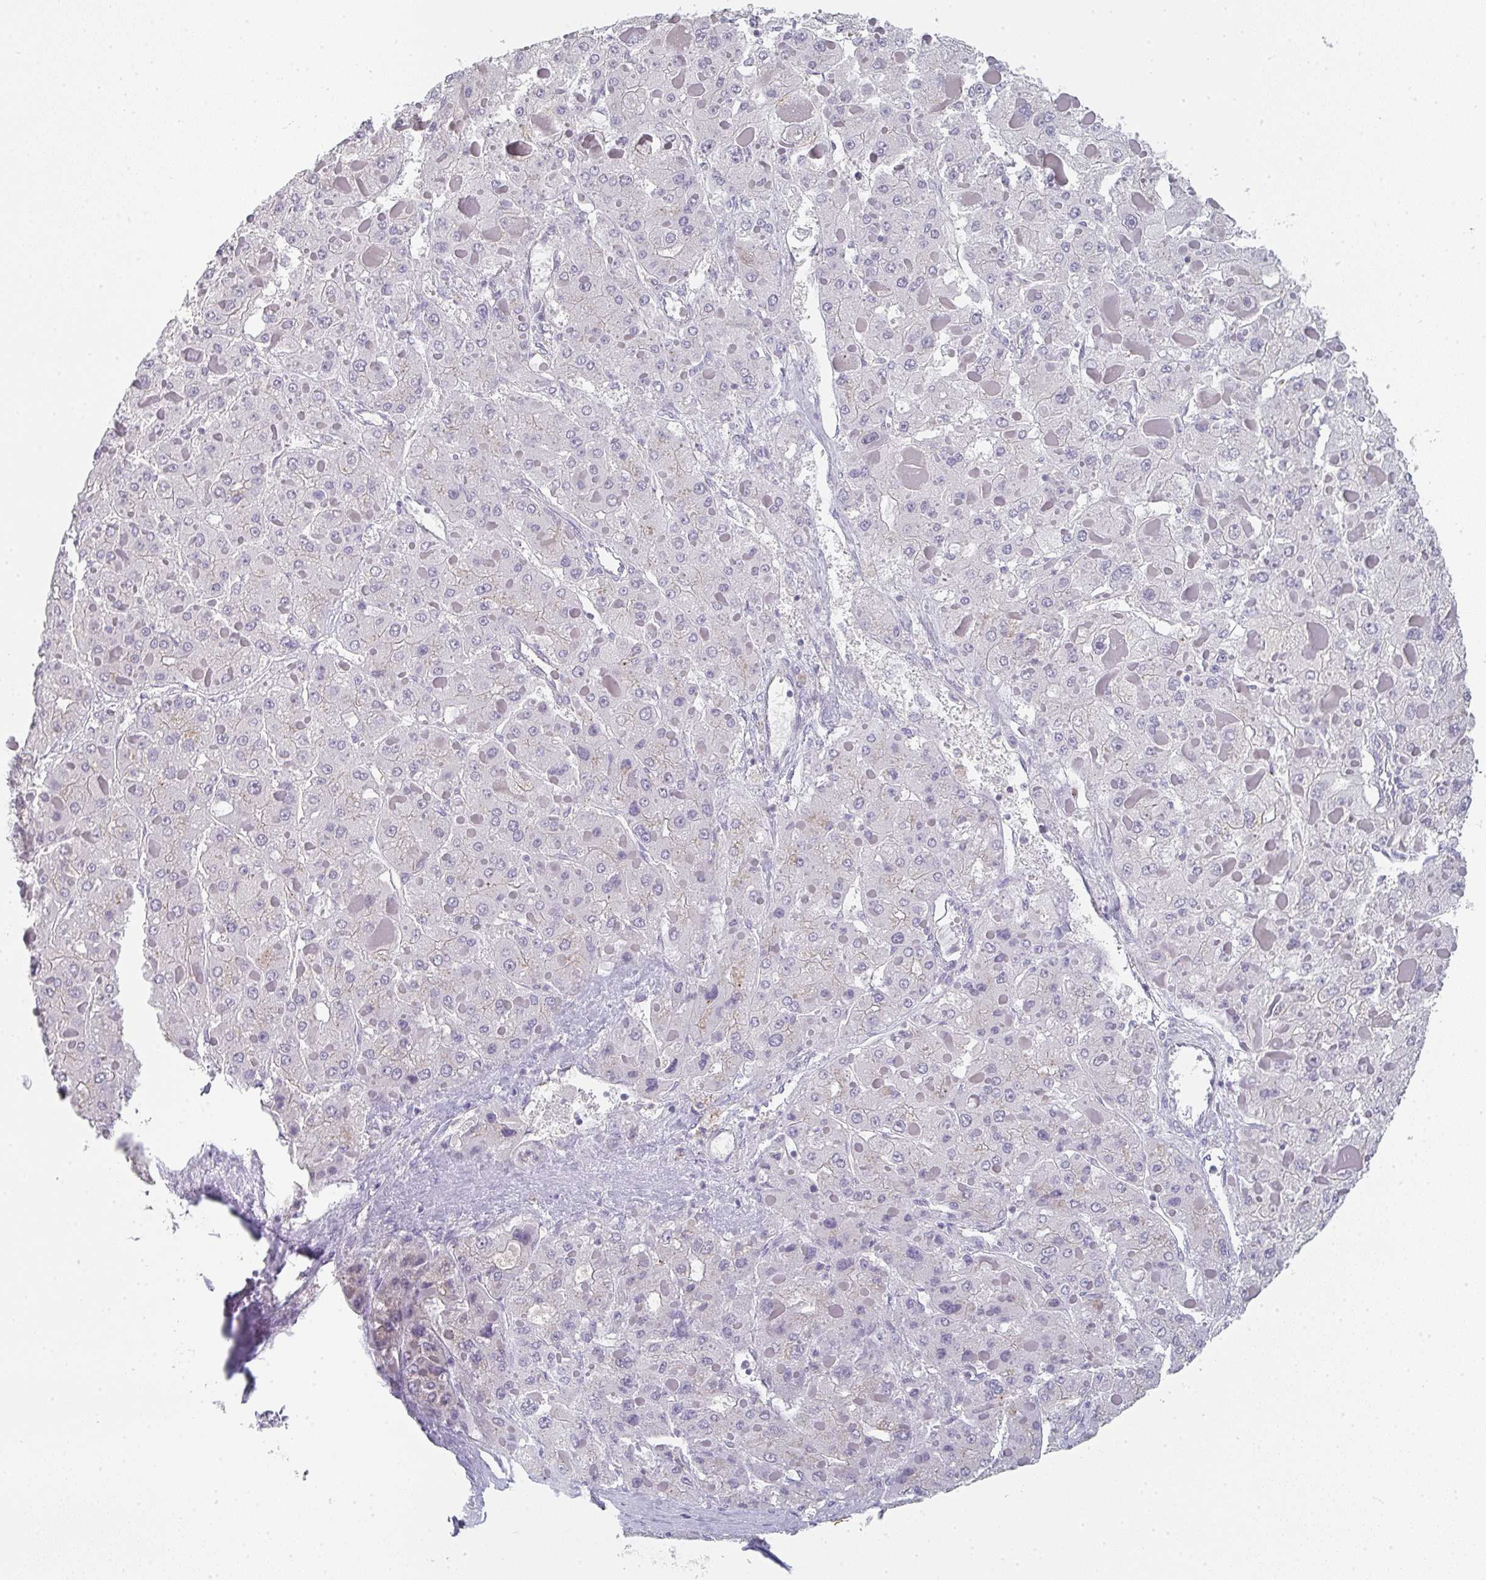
{"staining": {"intensity": "negative", "quantity": "none", "location": "none"}, "tissue": "liver cancer", "cell_type": "Tumor cells", "image_type": "cancer", "snomed": [{"axis": "morphology", "description": "Carcinoma, Hepatocellular, NOS"}, {"axis": "topography", "description": "Liver"}], "caption": "Liver cancer (hepatocellular carcinoma) stained for a protein using immunohistochemistry reveals no staining tumor cells.", "gene": "CHMP5", "patient": {"sex": "female", "age": 73}}